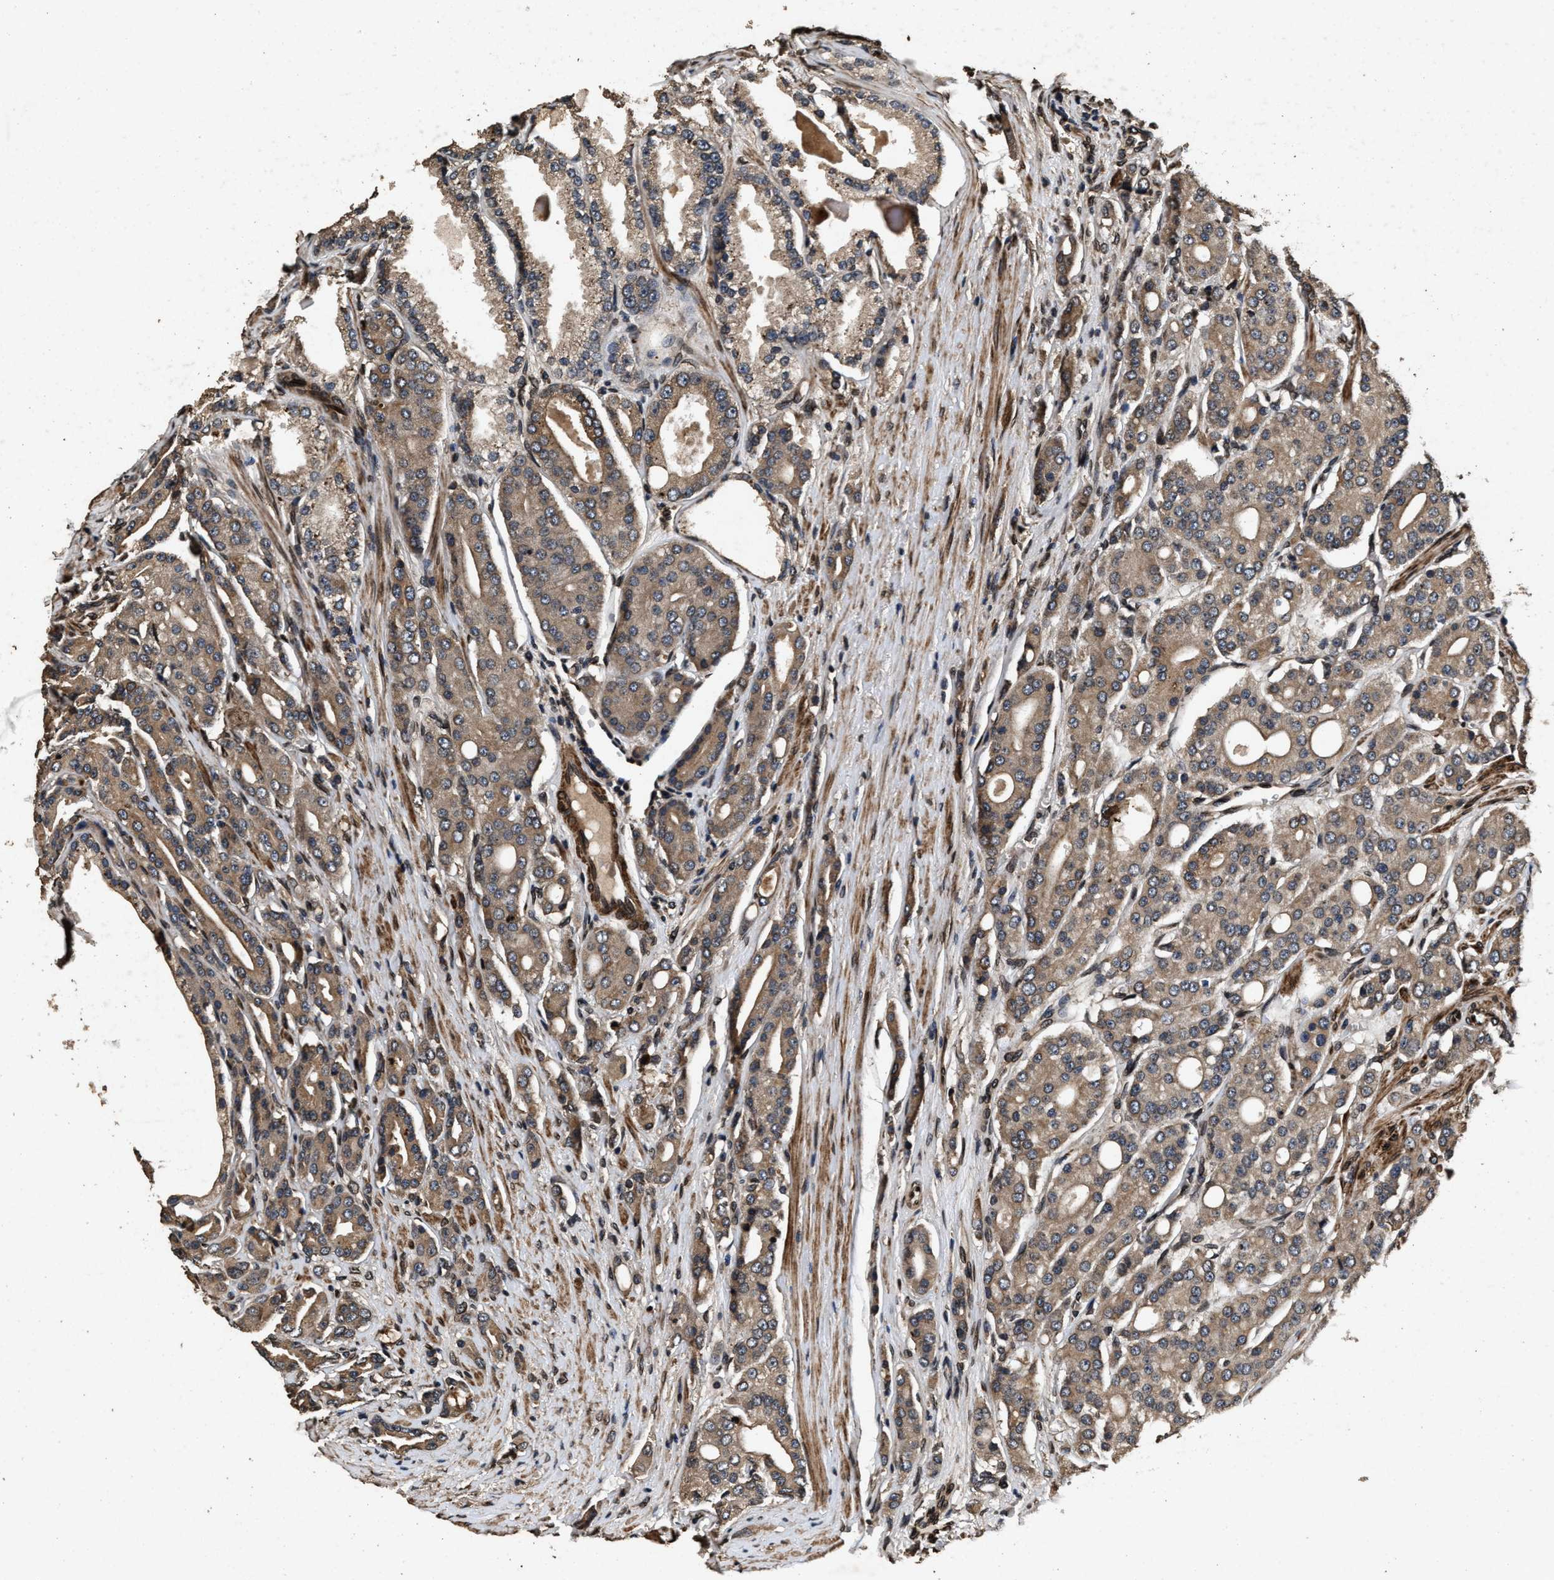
{"staining": {"intensity": "weak", "quantity": ">75%", "location": "cytoplasmic/membranous"}, "tissue": "prostate cancer", "cell_type": "Tumor cells", "image_type": "cancer", "snomed": [{"axis": "morphology", "description": "Adenocarcinoma, High grade"}, {"axis": "topography", "description": "Prostate"}], "caption": "Immunohistochemical staining of prostate cancer (adenocarcinoma (high-grade)) exhibits weak cytoplasmic/membranous protein staining in about >75% of tumor cells.", "gene": "ACCS", "patient": {"sex": "male", "age": 71}}